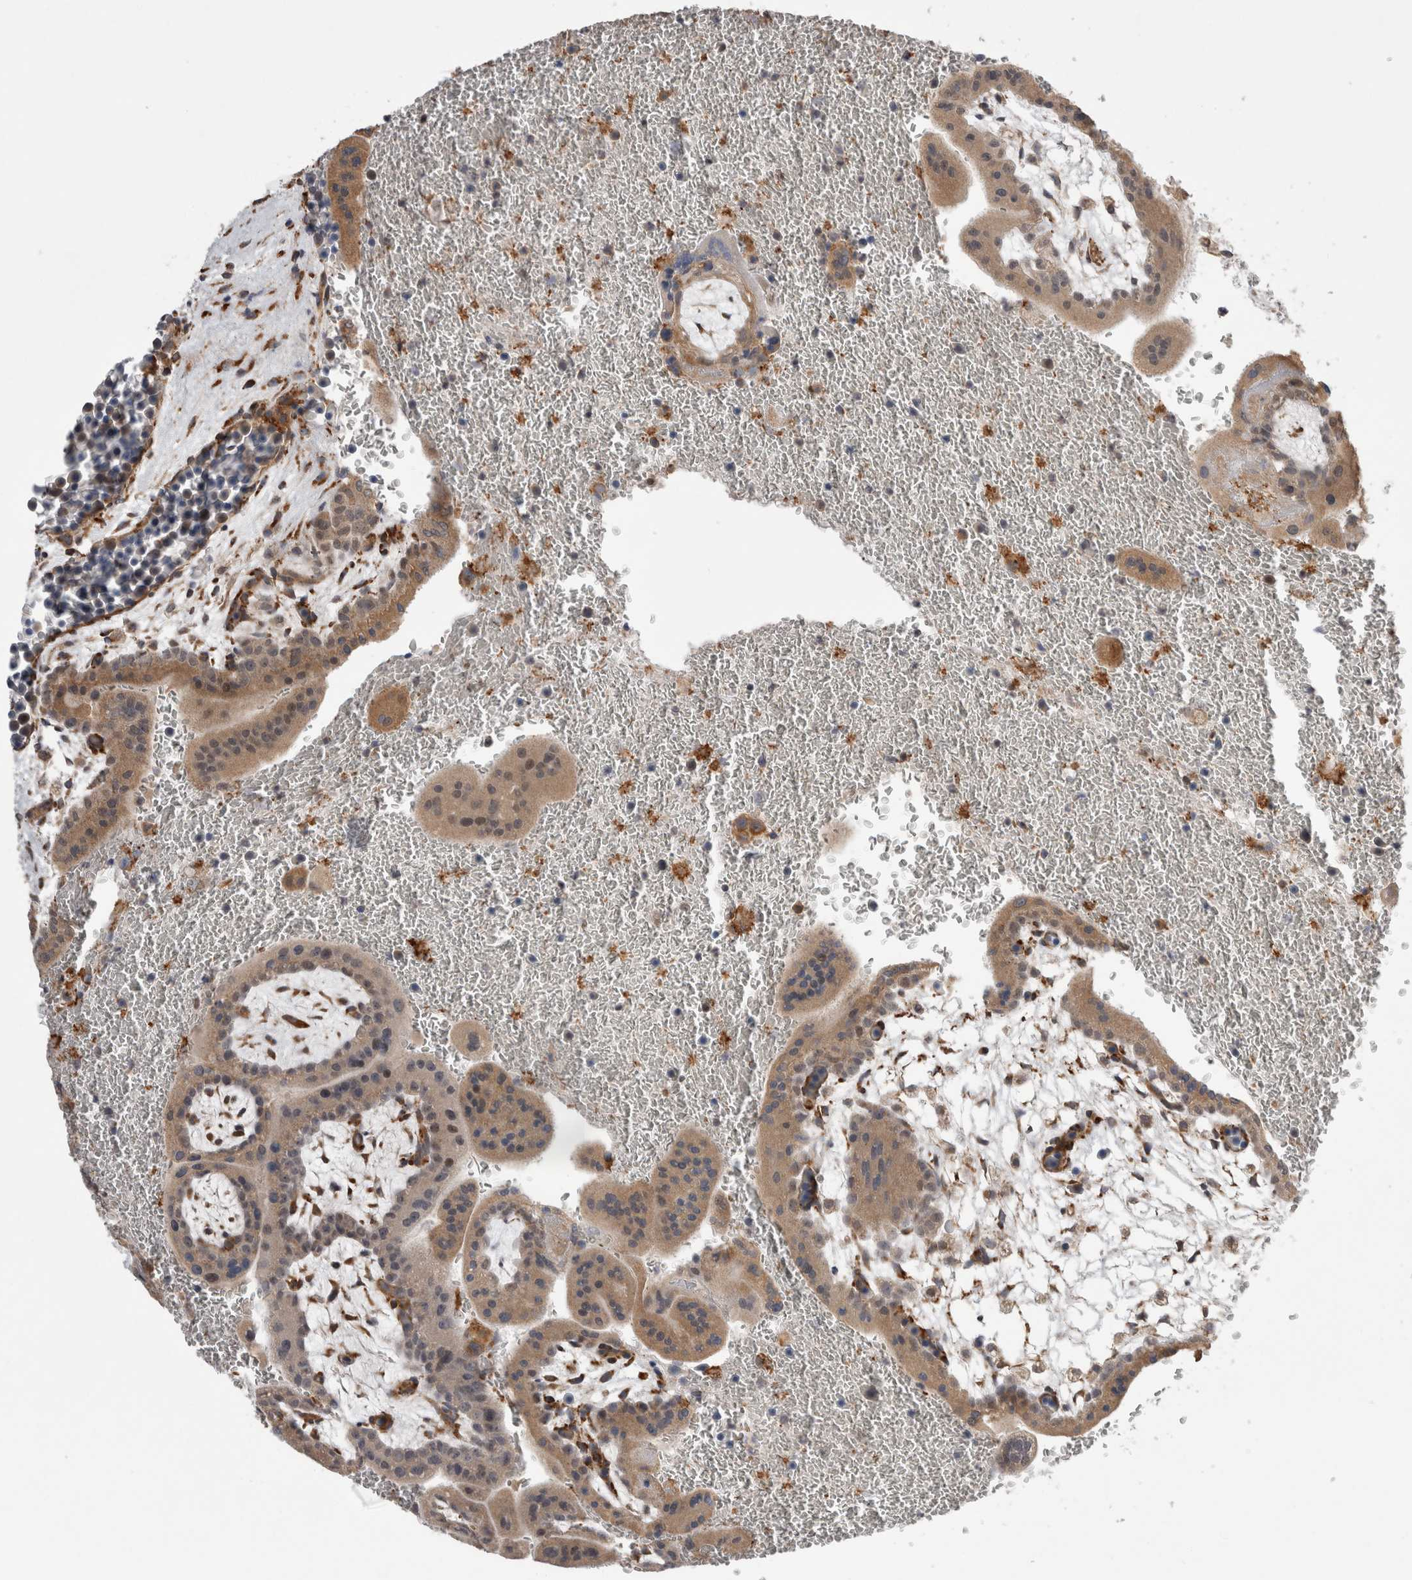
{"staining": {"intensity": "weak", "quantity": ">75%", "location": "cytoplasmic/membranous"}, "tissue": "placenta", "cell_type": "Trophoblastic cells", "image_type": "normal", "snomed": [{"axis": "morphology", "description": "Normal tissue, NOS"}, {"axis": "topography", "description": "Placenta"}], "caption": "Placenta stained with DAB (3,3'-diaminobenzidine) immunohistochemistry (IHC) demonstrates low levels of weak cytoplasmic/membranous positivity in approximately >75% of trophoblastic cells.", "gene": "ARHGAP29", "patient": {"sex": "female", "age": 35}}